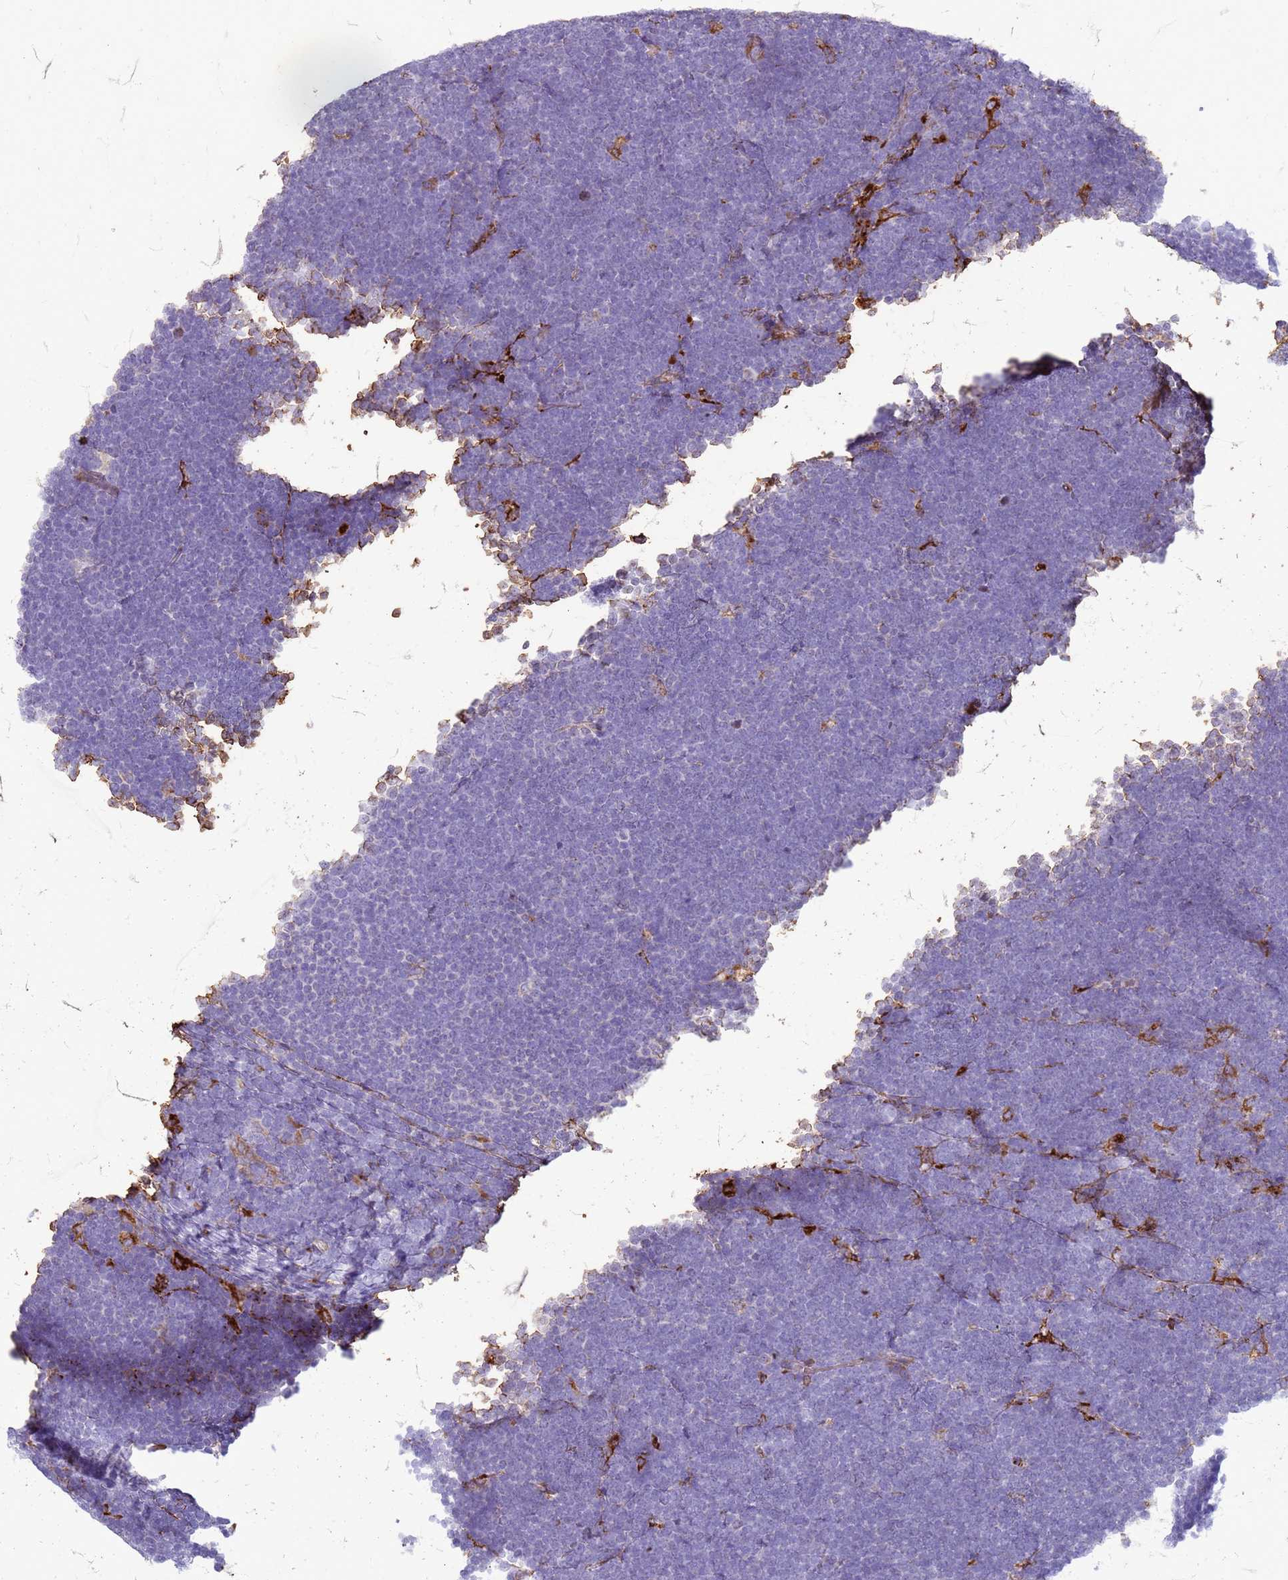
{"staining": {"intensity": "negative", "quantity": "none", "location": "none"}, "tissue": "lymphoma", "cell_type": "Tumor cells", "image_type": "cancer", "snomed": [{"axis": "morphology", "description": "Malignant lymphoma, non-Hodgkin's type, High grade"}, {"axis": "topography", "description": "Lymph node"}], "caption": "This histopathology image is of lymphoma stained with IHC to label a protein in brown with the nuclei are counter-stained blue. There is no positivity in tumor cells.", "gene": "PDK3", "patient": {"sex": "male", "age": 13}}